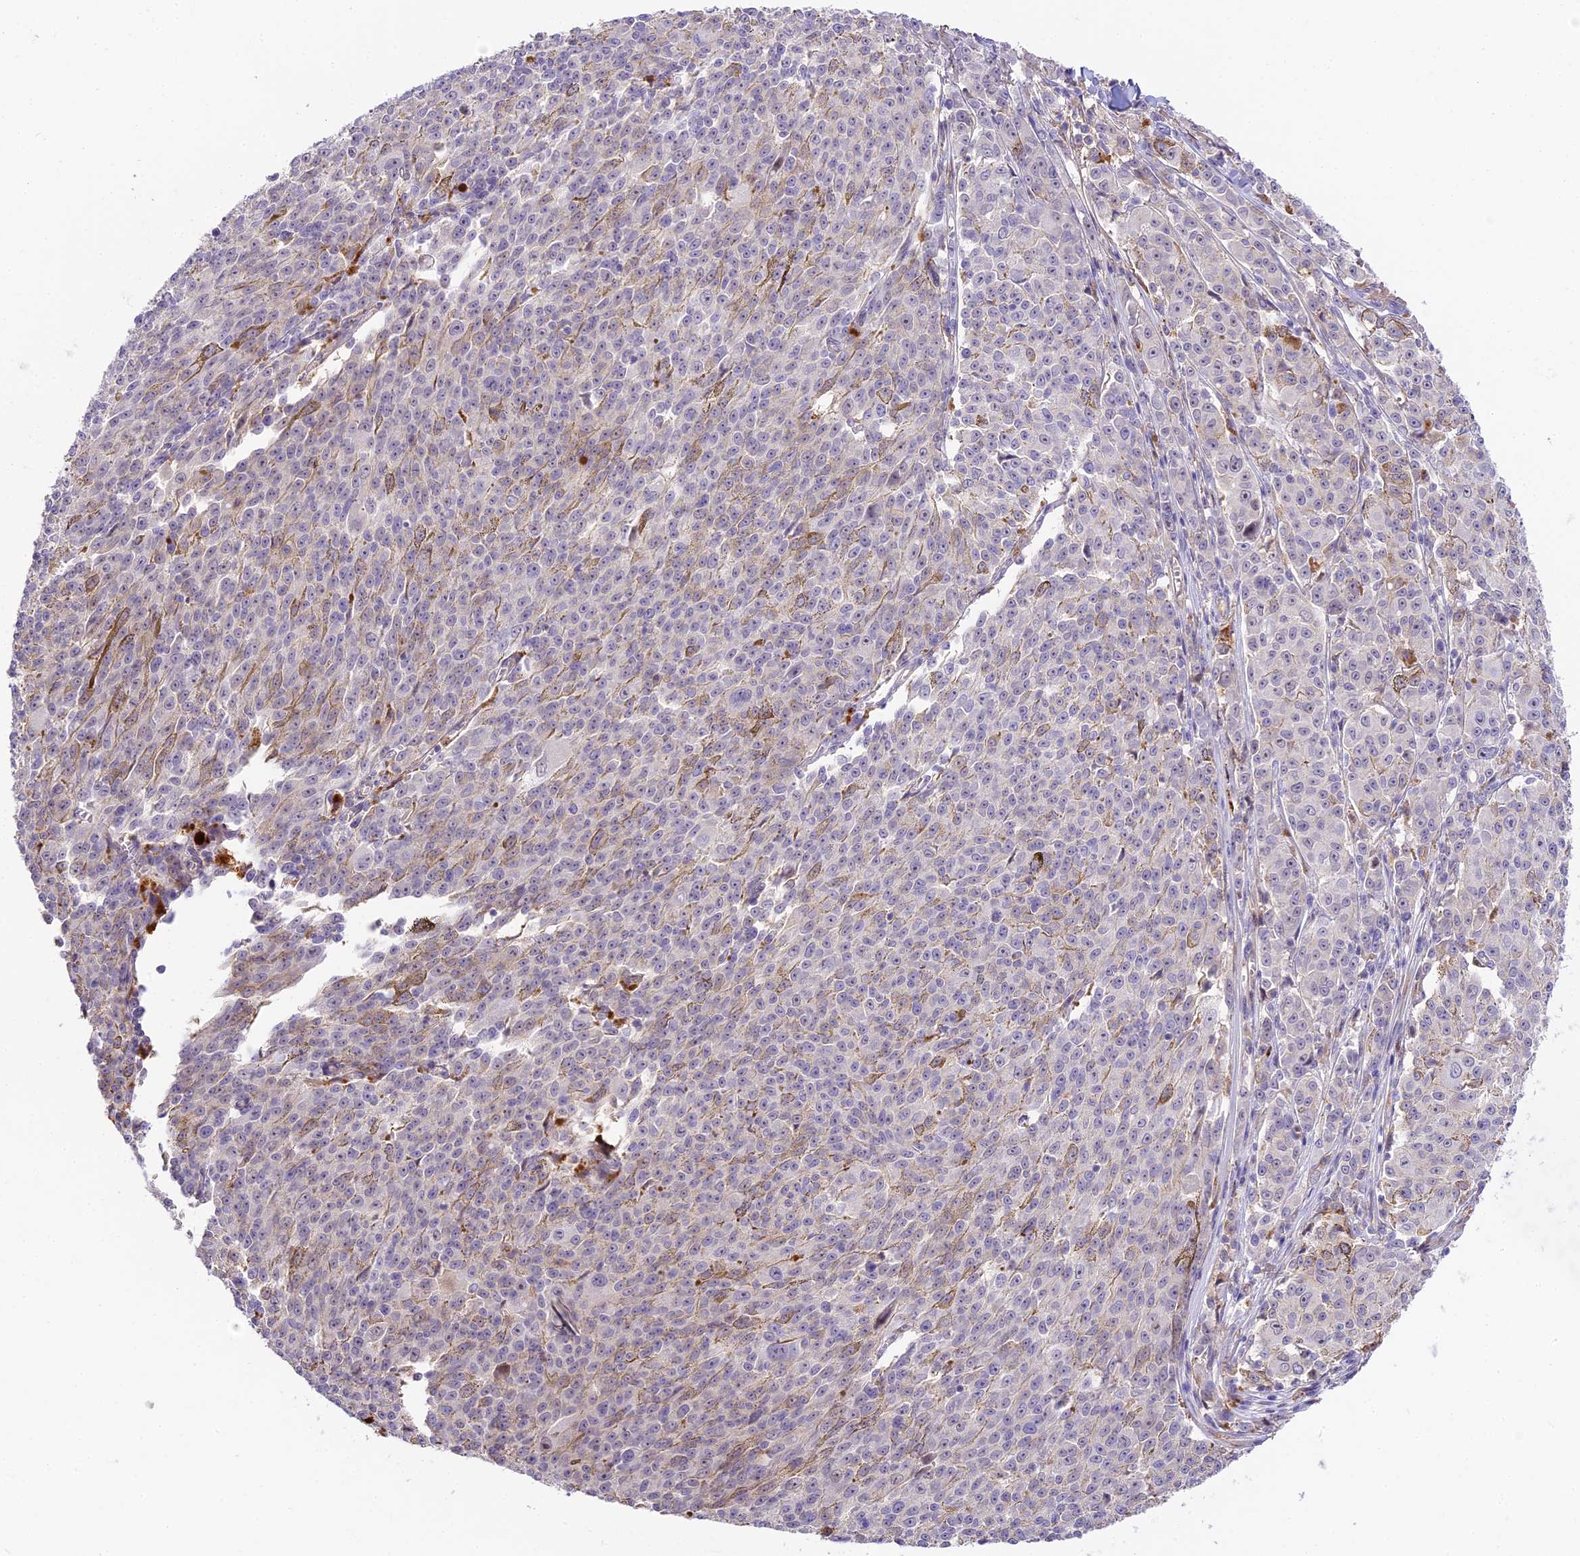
{"staining": {"intensity": "negative", "quantity": "none", "location": "none"}, "tissue": "melanoma", "cell_type": "Tumor cells", "image_type": "cancer", "snomed": [{"axis": "morphology", "description": "Malignant melanoma, NOS"}, {"axis": "topography", "description": "Skin"}], "caption": "Immunohistochemistry of melanoma shows no staining in tumor cells.", "gene": "NOD2", "patient": {"sex": "female", "age": 52}}